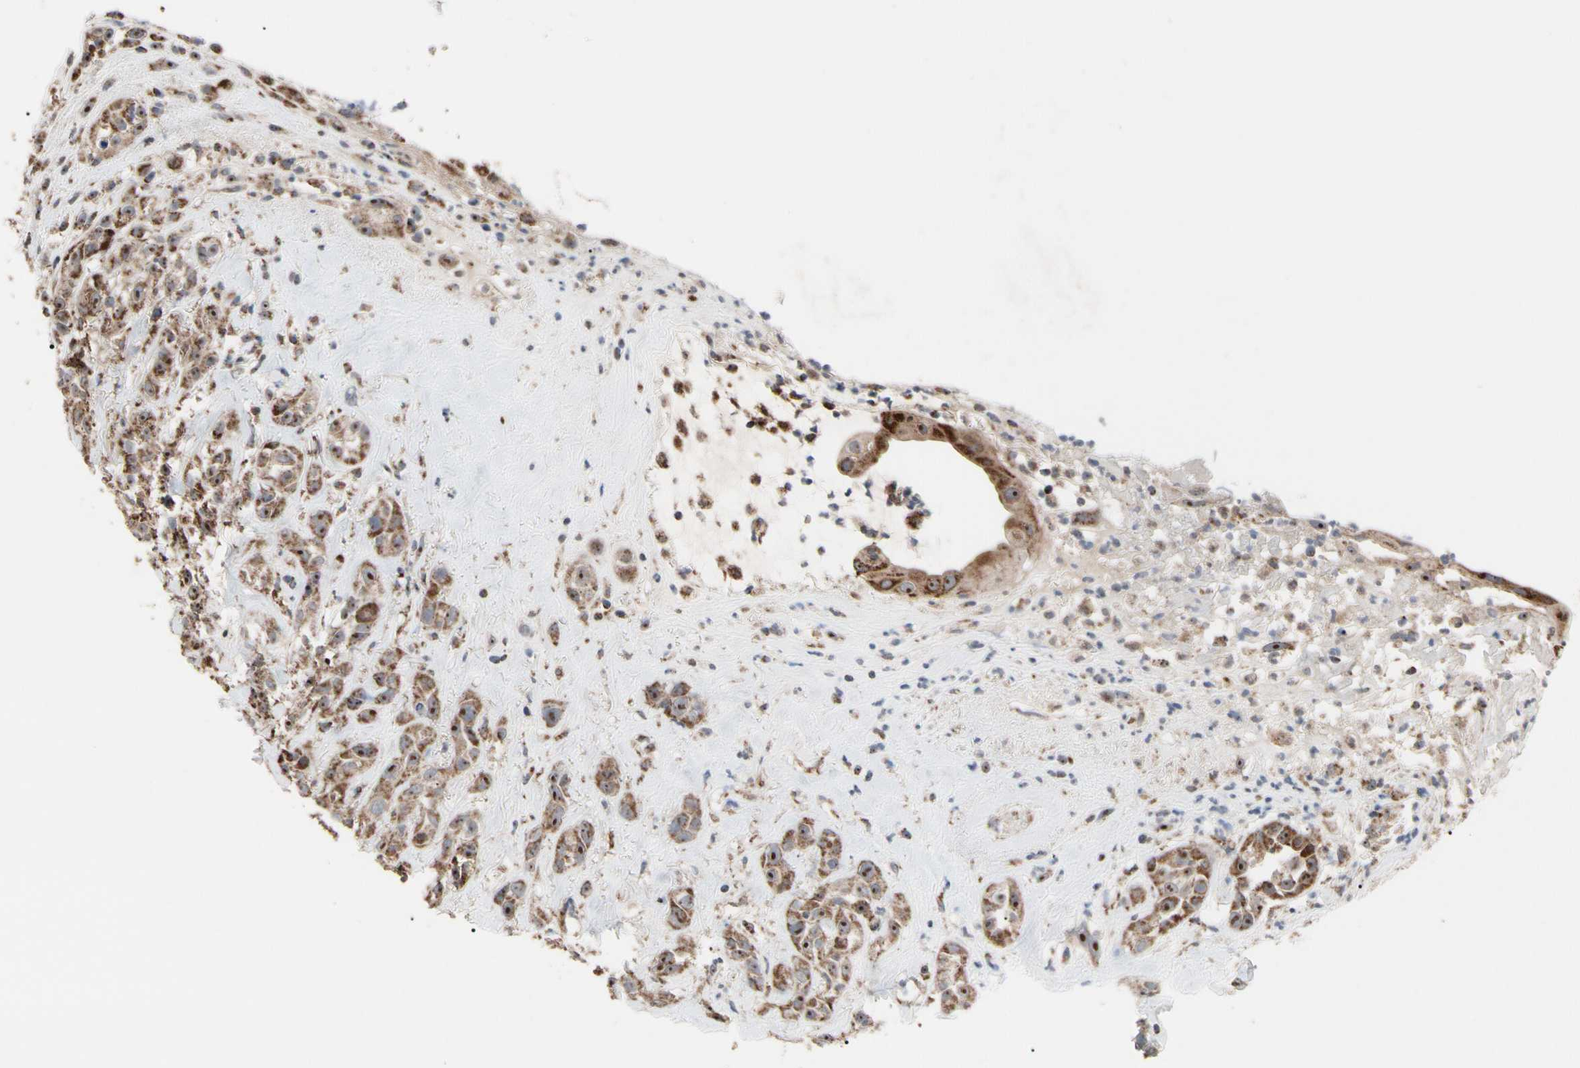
{"staining": {"intensity": "strong", "quantity": ">75%", "location": "cytoplasmic/membranous"}, "tissue": "head and neck cancer", "cell_type": "Tumor cells", "image_type": "cancer", "snomed": [{"axis": "morphology", "description": "Squamous cell carcinoma, NOS"}, {"axis": "topography", "description": "Head-Neck"}], "caption": "Human head and neck squamous cell carcinoma stained for a protein (brown) shows strong cytoplasmic/membranous positive staining in approximately >75% of tumor cells.", "gene": "FAM110B", "patient": {"sex": "male", "age": 62}}